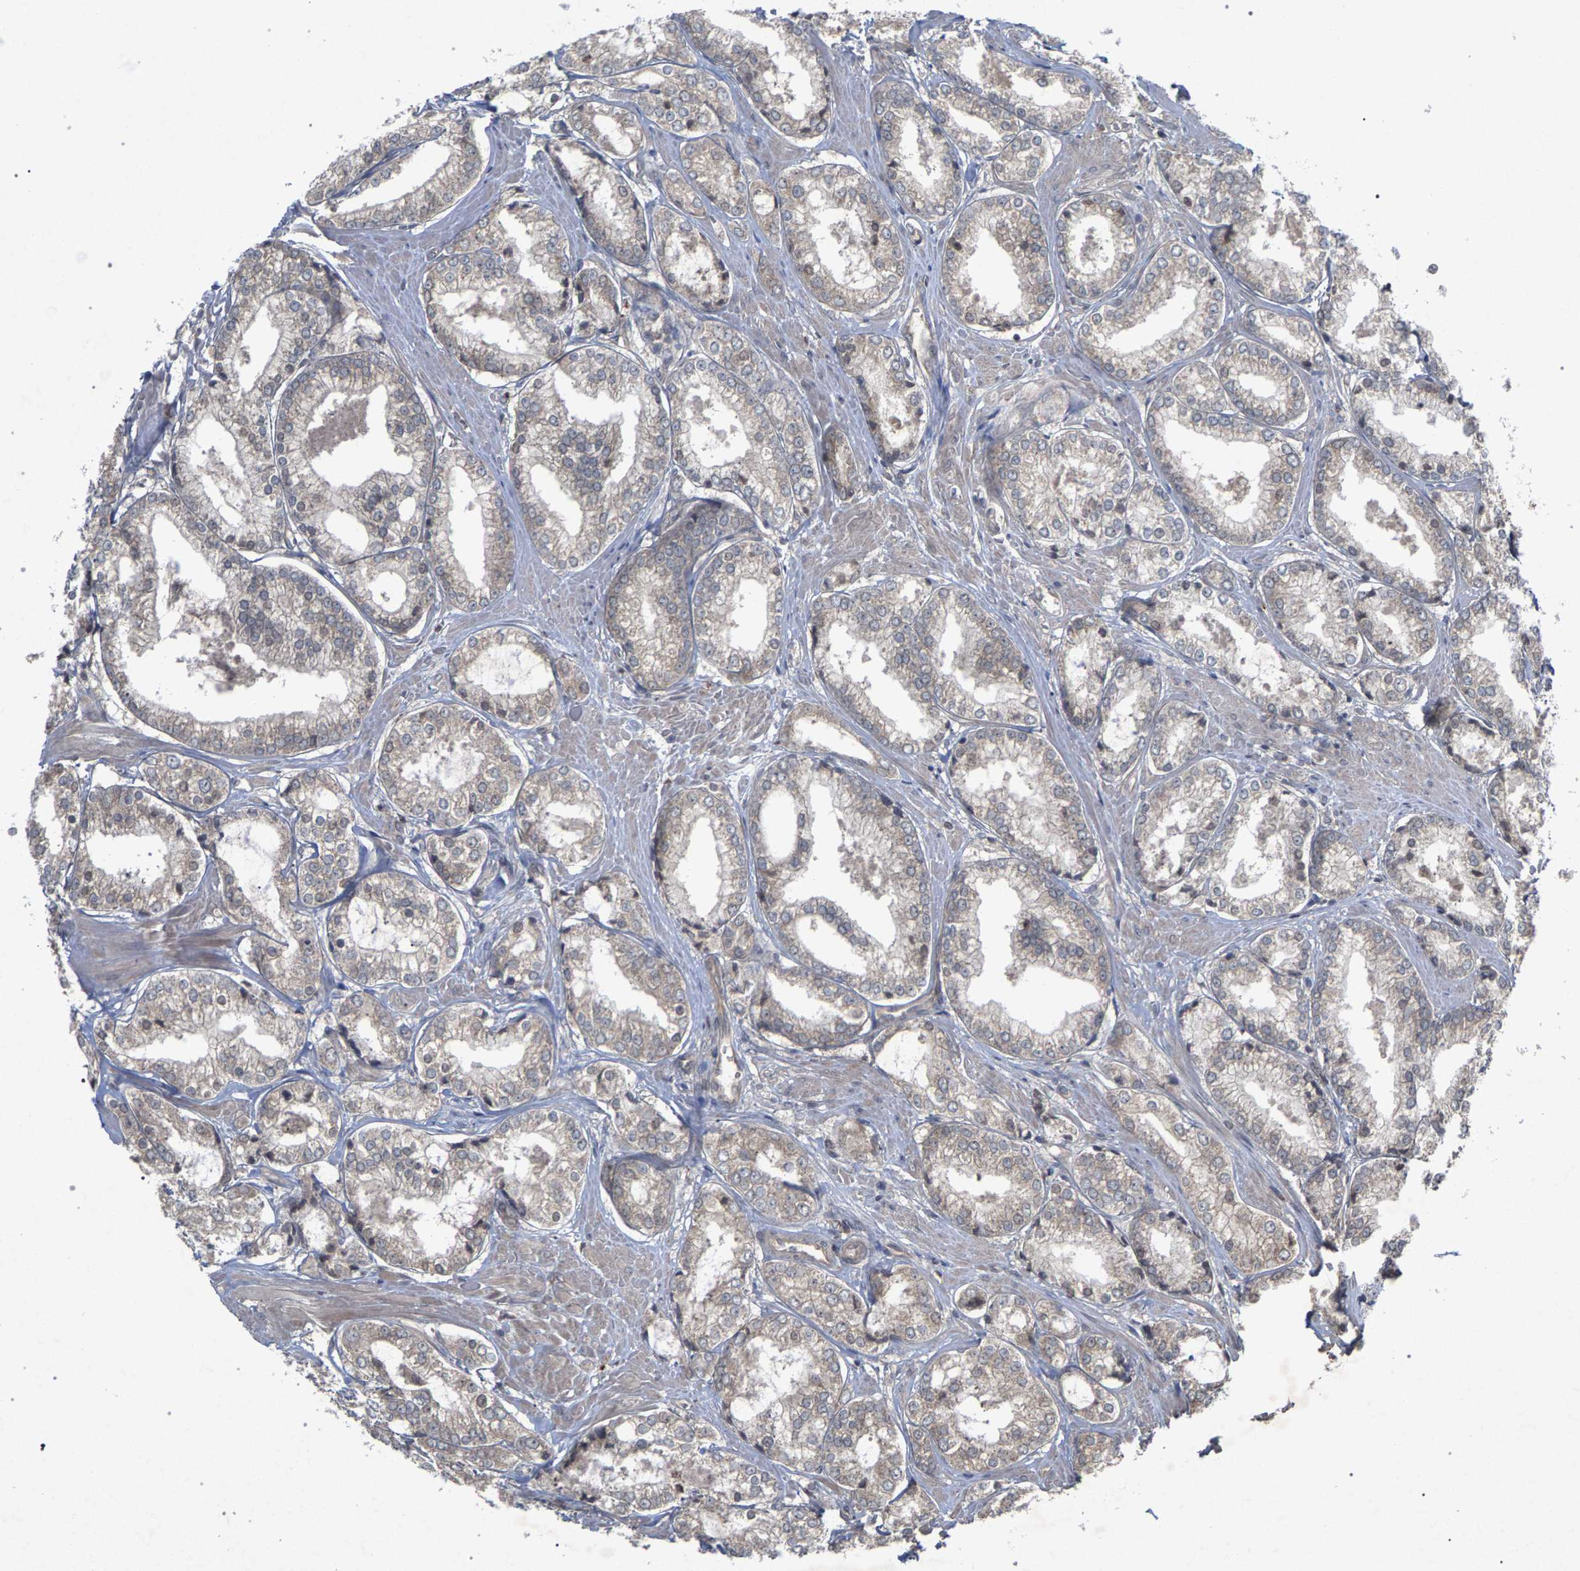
{"staining": {"intensity": "weak", "quantity": "25%-75%", "location": "cytoplasmic/membranous"}, "tissue": "prostate cancer", "cell_type": "Tumor cells", "image_type": "cancer", "snomed": [{"axis": "morphology", "description": "Adenocarcinoma, Low grade"}, {"axis": "topography", "description": "Prostate"}], "caption": "This histopathology image displays immunohistochemistry staining of prostate cancer (low-grade adenocarcinoma), with low weak cytoplasmic/membranous positivity in approximately 25%-75% of tumor cells.", "gene": "SLC4A4", "patient": {"sex": "male", "age": 64}}